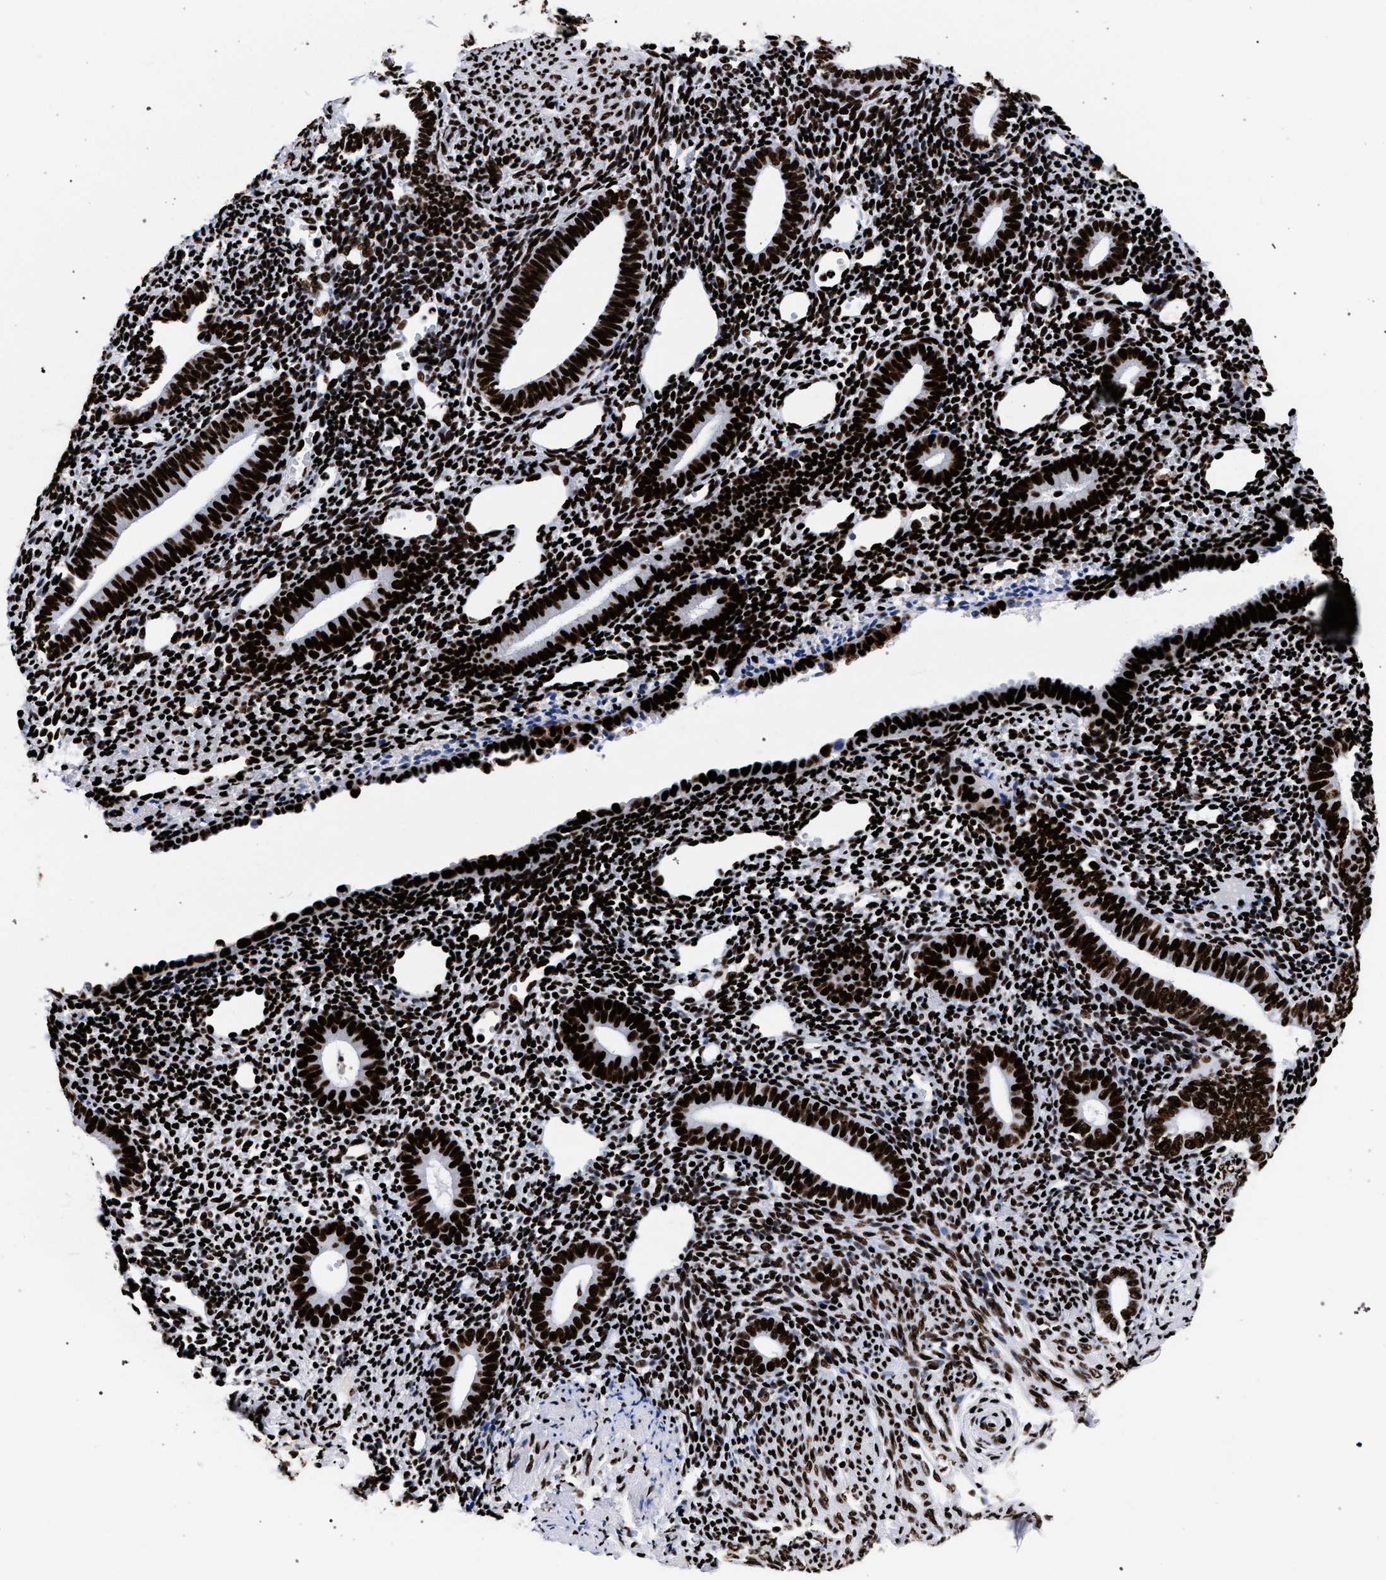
{"staining": {"intensity": "strong", "quantity": "25%-75%", "location": "nuclear"}, "tissue": "endometrium", "cell_type": "Cells in endometrial stroma", "image_type": "normal", "snomed": [{"axis": "morphology", "description": "Normal tissue, NOS"}, {"axis": "topography", "description": "Endometrium"}], "caption": "Protein expression analysis of benign endometrium demonstrates strong nuclear expression in approximately 25%-75% of cells in endometrial stroma.", "gene": "HNRNPA1", "patient": {"sex": "female", "age": 50}}